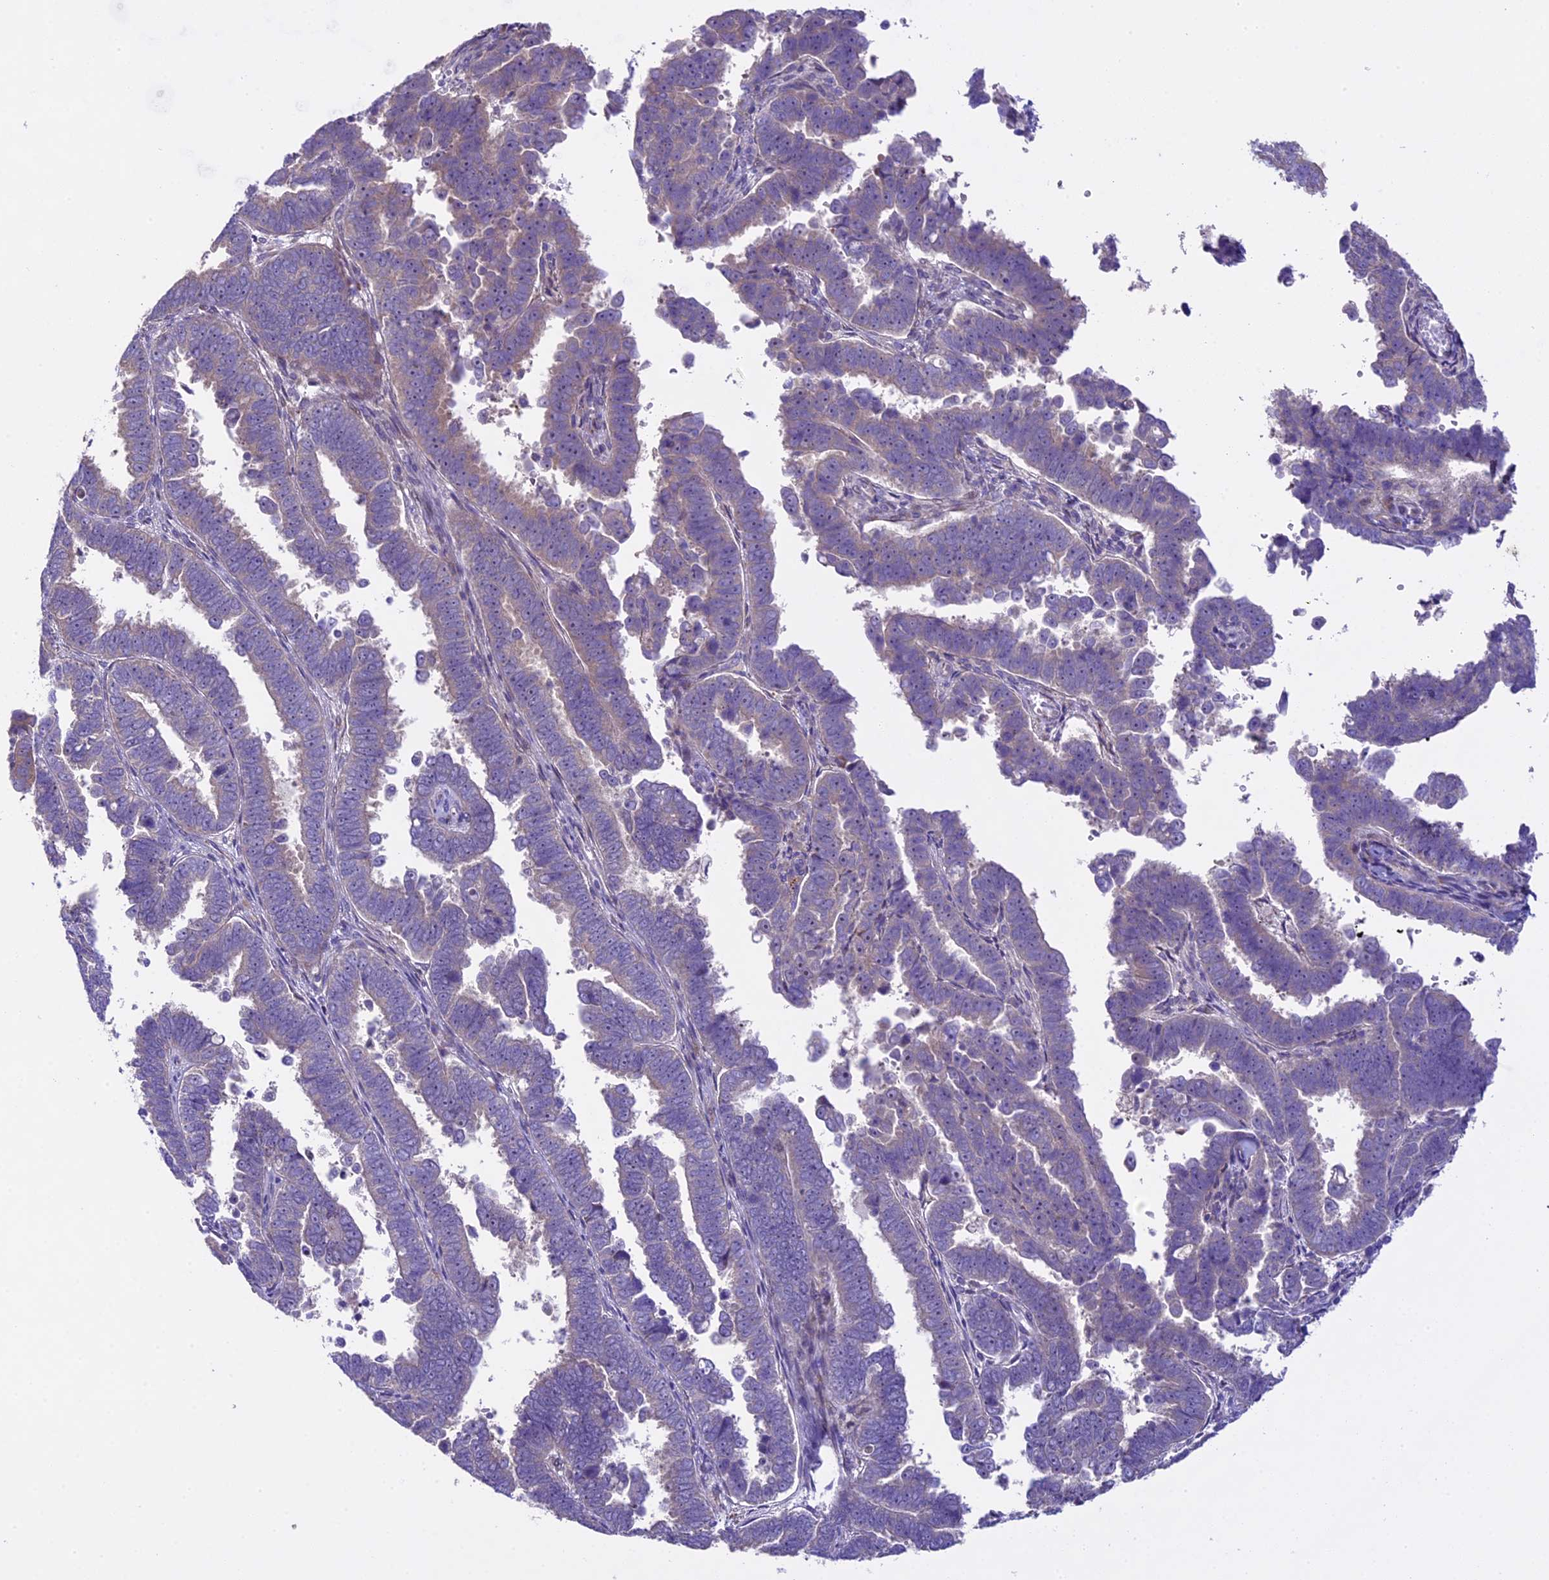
{"staining": {"intensity": "negative", "quantity": "none", "location": "none"}, "tissue": "endometrial cancer", "cell_type": "Tumor cells", "image_type": "cancer", "snomed": [{"axis": "morphology", "description": "Adenocarcinoma, NOS"}, {"axis": "topography", "description": "Endometrium"}], "caption": "High magnification brightfield microscopy of endometrial cancer (adenocarcinoma) stained with DAB (3,3'-diaminobenzidine) (brown) and counterstained with hematoxylin (blue): tumor cells show no significant positivity. (DAB immunohistochemistry visualized using brightfield microscopy, high magnification).", "gene": "SPIRE1", "patient": {"sex": "female", "age": 75}}